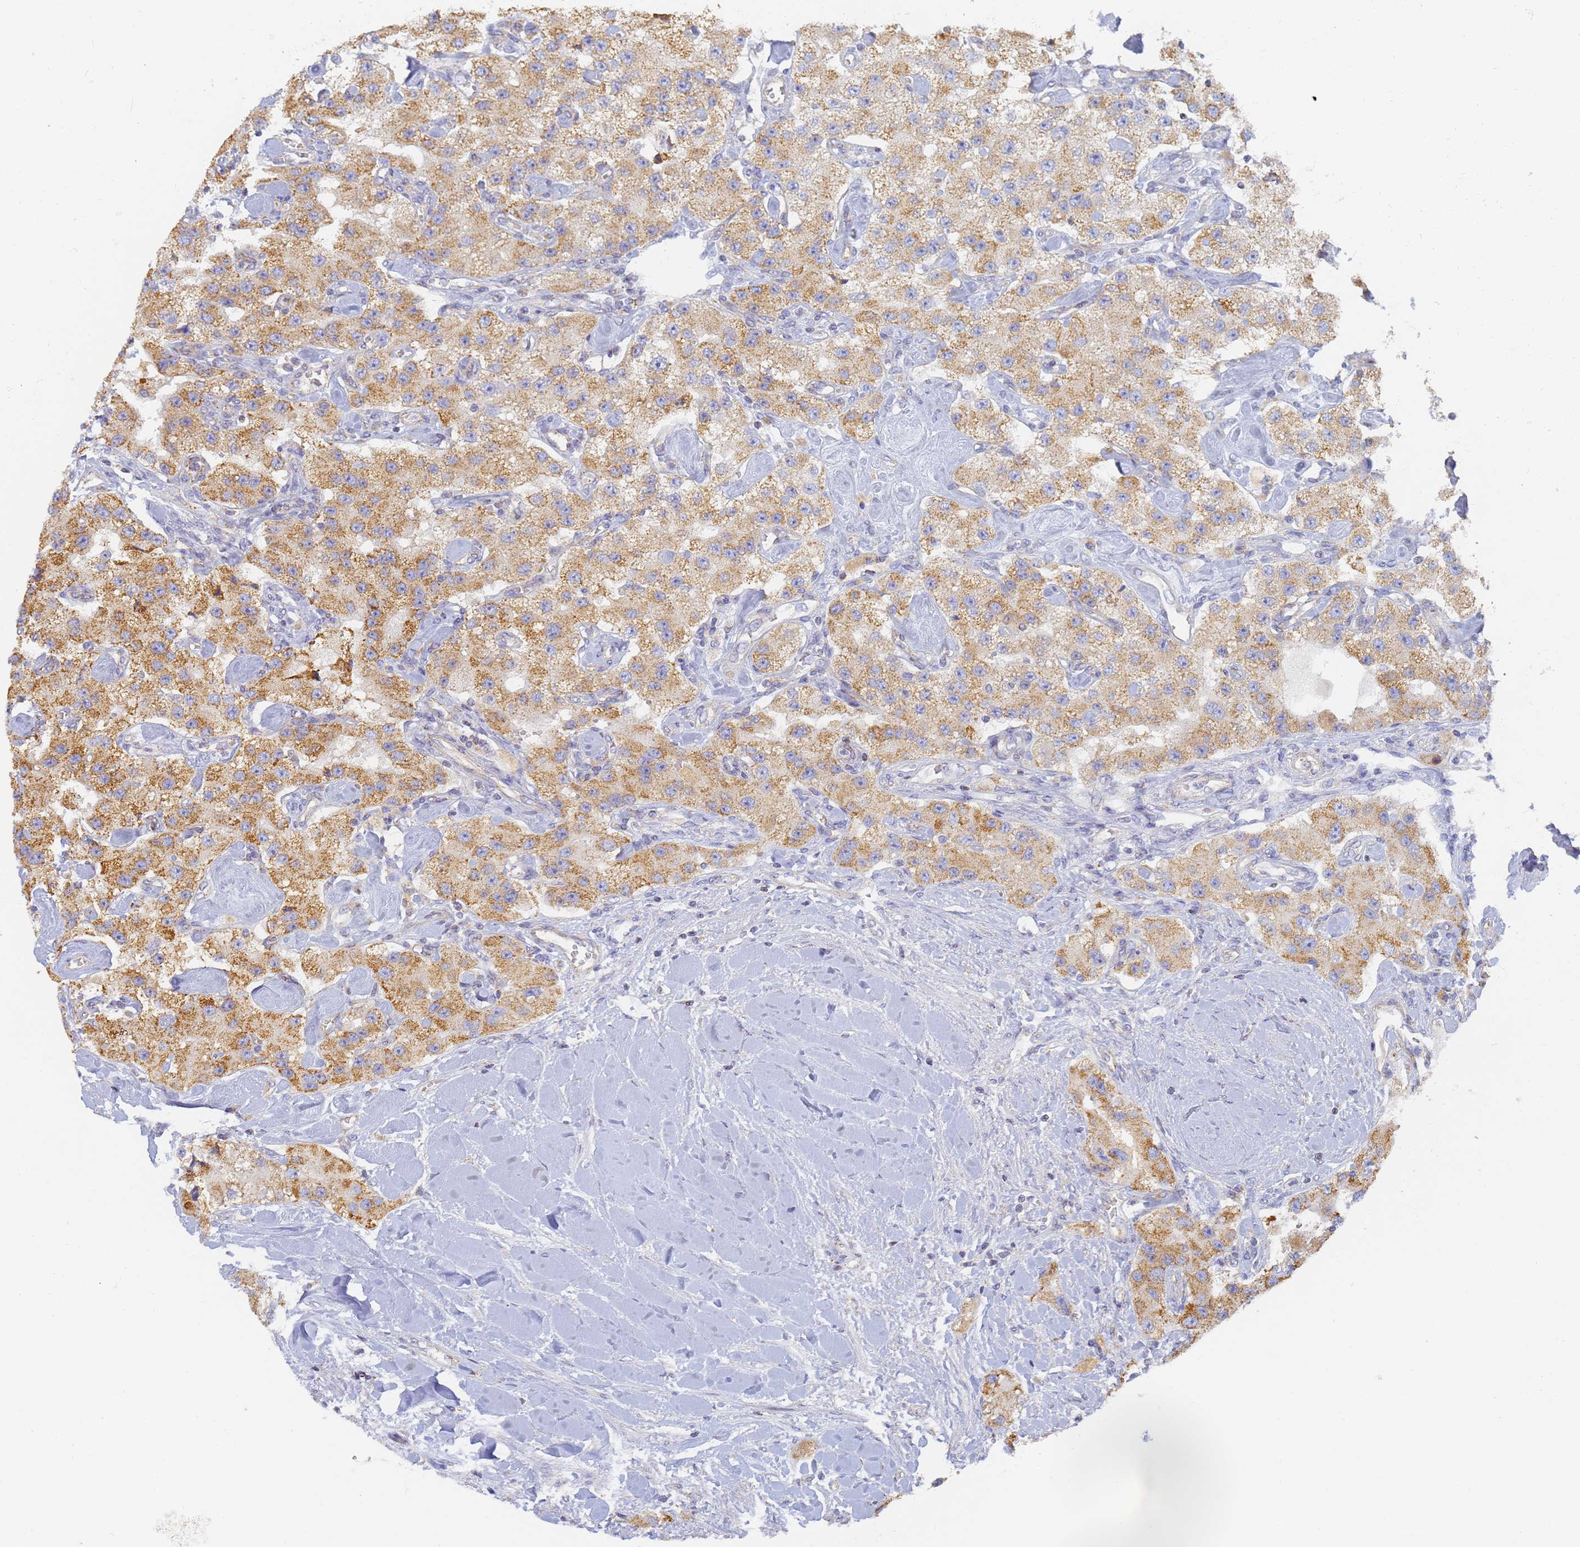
{"staining": {"intensity": "moderate", "quantity": ">75%", "location": "cytoplasmic/membranous"}, "tissue": "carcinoid", "cell_type": "Tumor cells", "image_type": "cancer", "snomed": [{"axis": "morphology", "description": "Carcinoid, malignant, NOS"}, {"axis": "topography", "description": "Pancreas"}], "caption": "Protein staining of carcinoid tissue exhibits moderate cytoplasmic/membranous expression in about >75% of tumor cells.", "gene": "UTP23", "patient": {"sex": "male", "age": 41}}